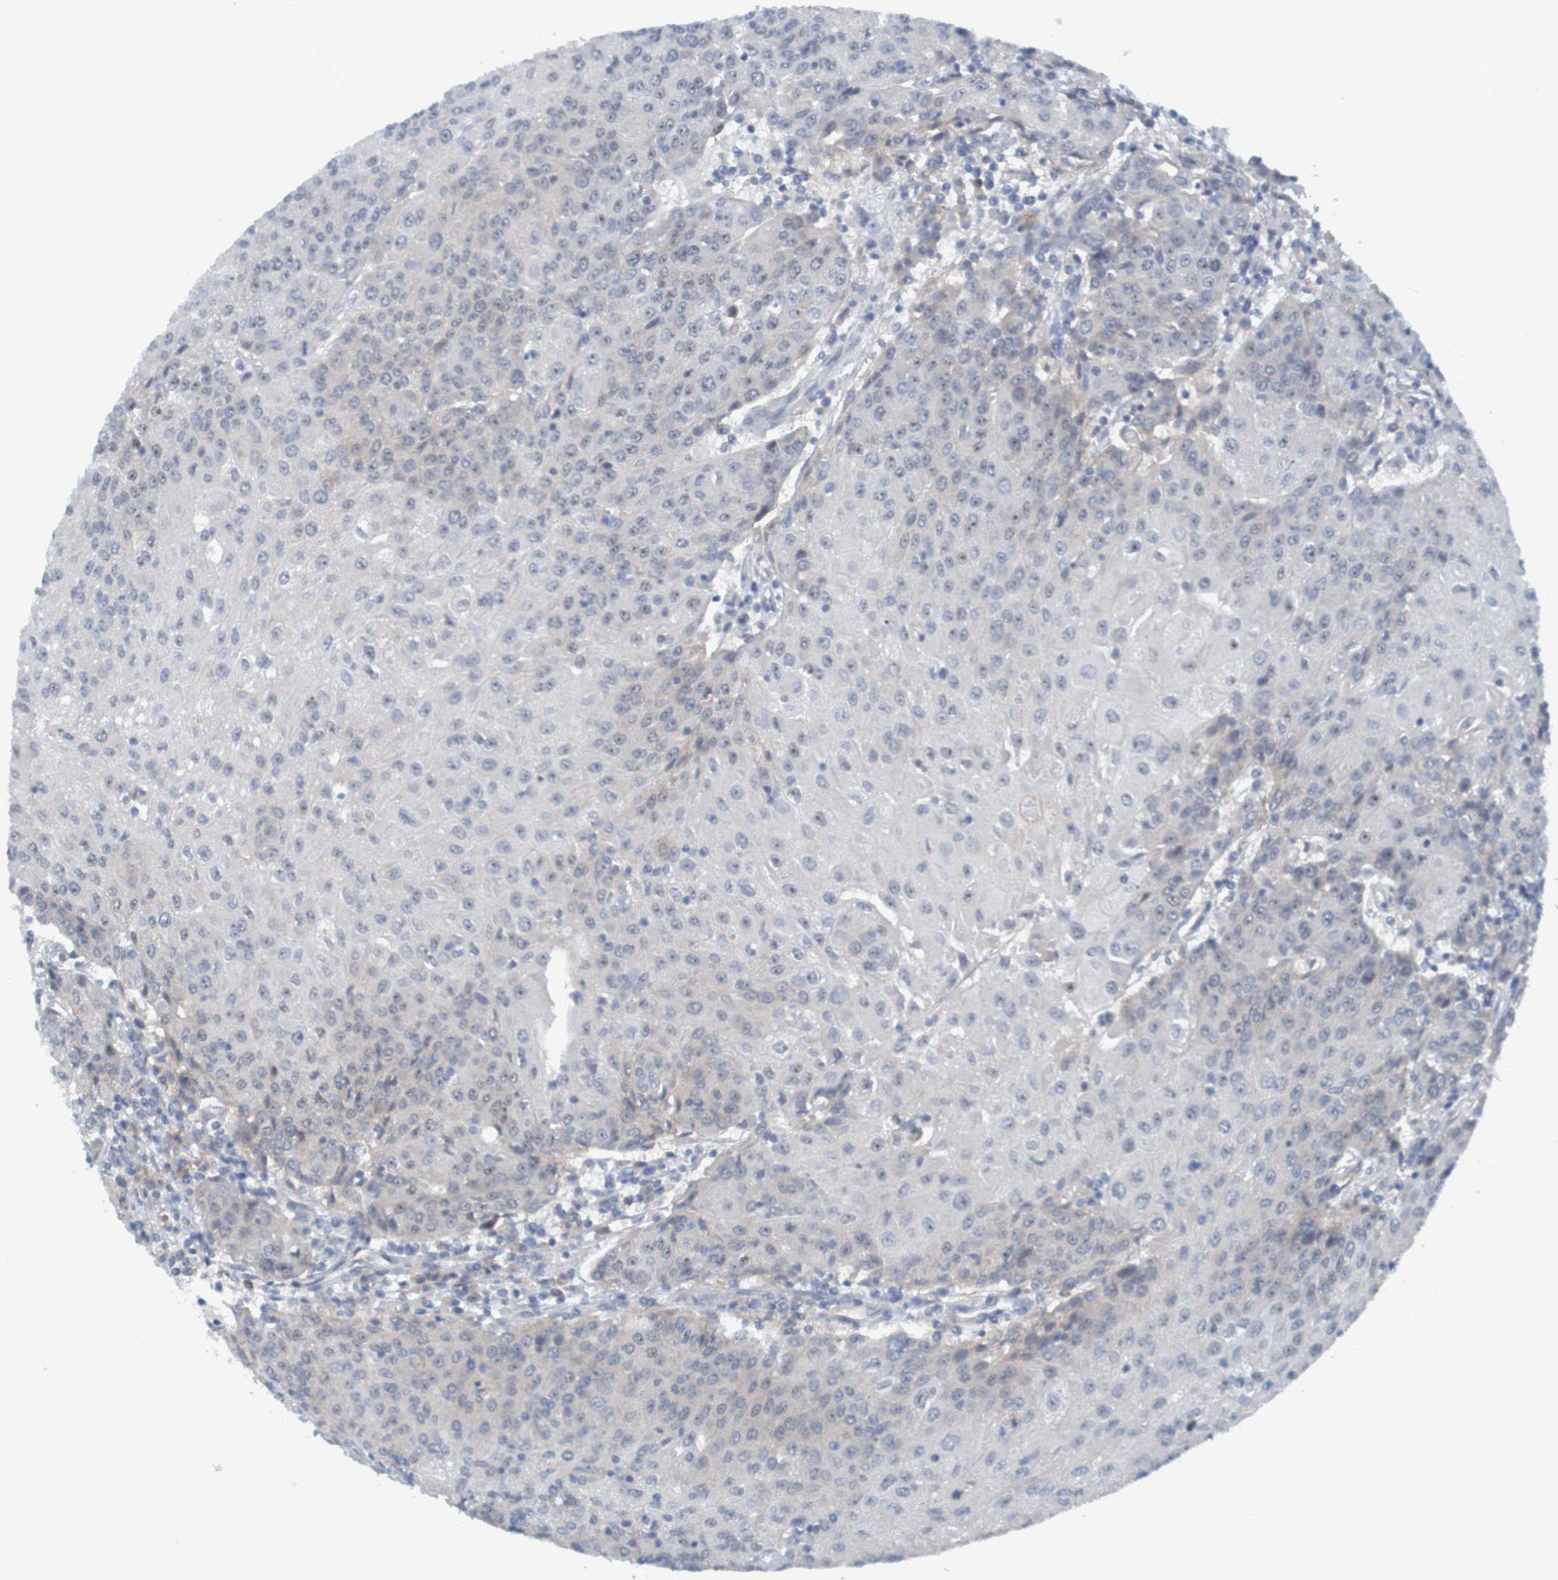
{"staining": {"intensity": "negative", "quantity": "none", "location": "none"}, "tissue": "urothelial cancer", "cell_type": "Tumor cells", "image_type": "cancer", "snomed": [{"axis": "morphology", "description": "Urothelial carcinoma, High grade"}, {"axis": "topography", "description": "Urinary bladder"}], "caption": "IHC image of human high-grade urothelial carcinoma stained for a protein (brown), which exhibits no staining in tumor cells. The staining is performed using DAB brown chromogen with nuclei counter-stained in using hematoxylin.", "gene": "USP36", "patient": {"sex": "female", "age": 85}}